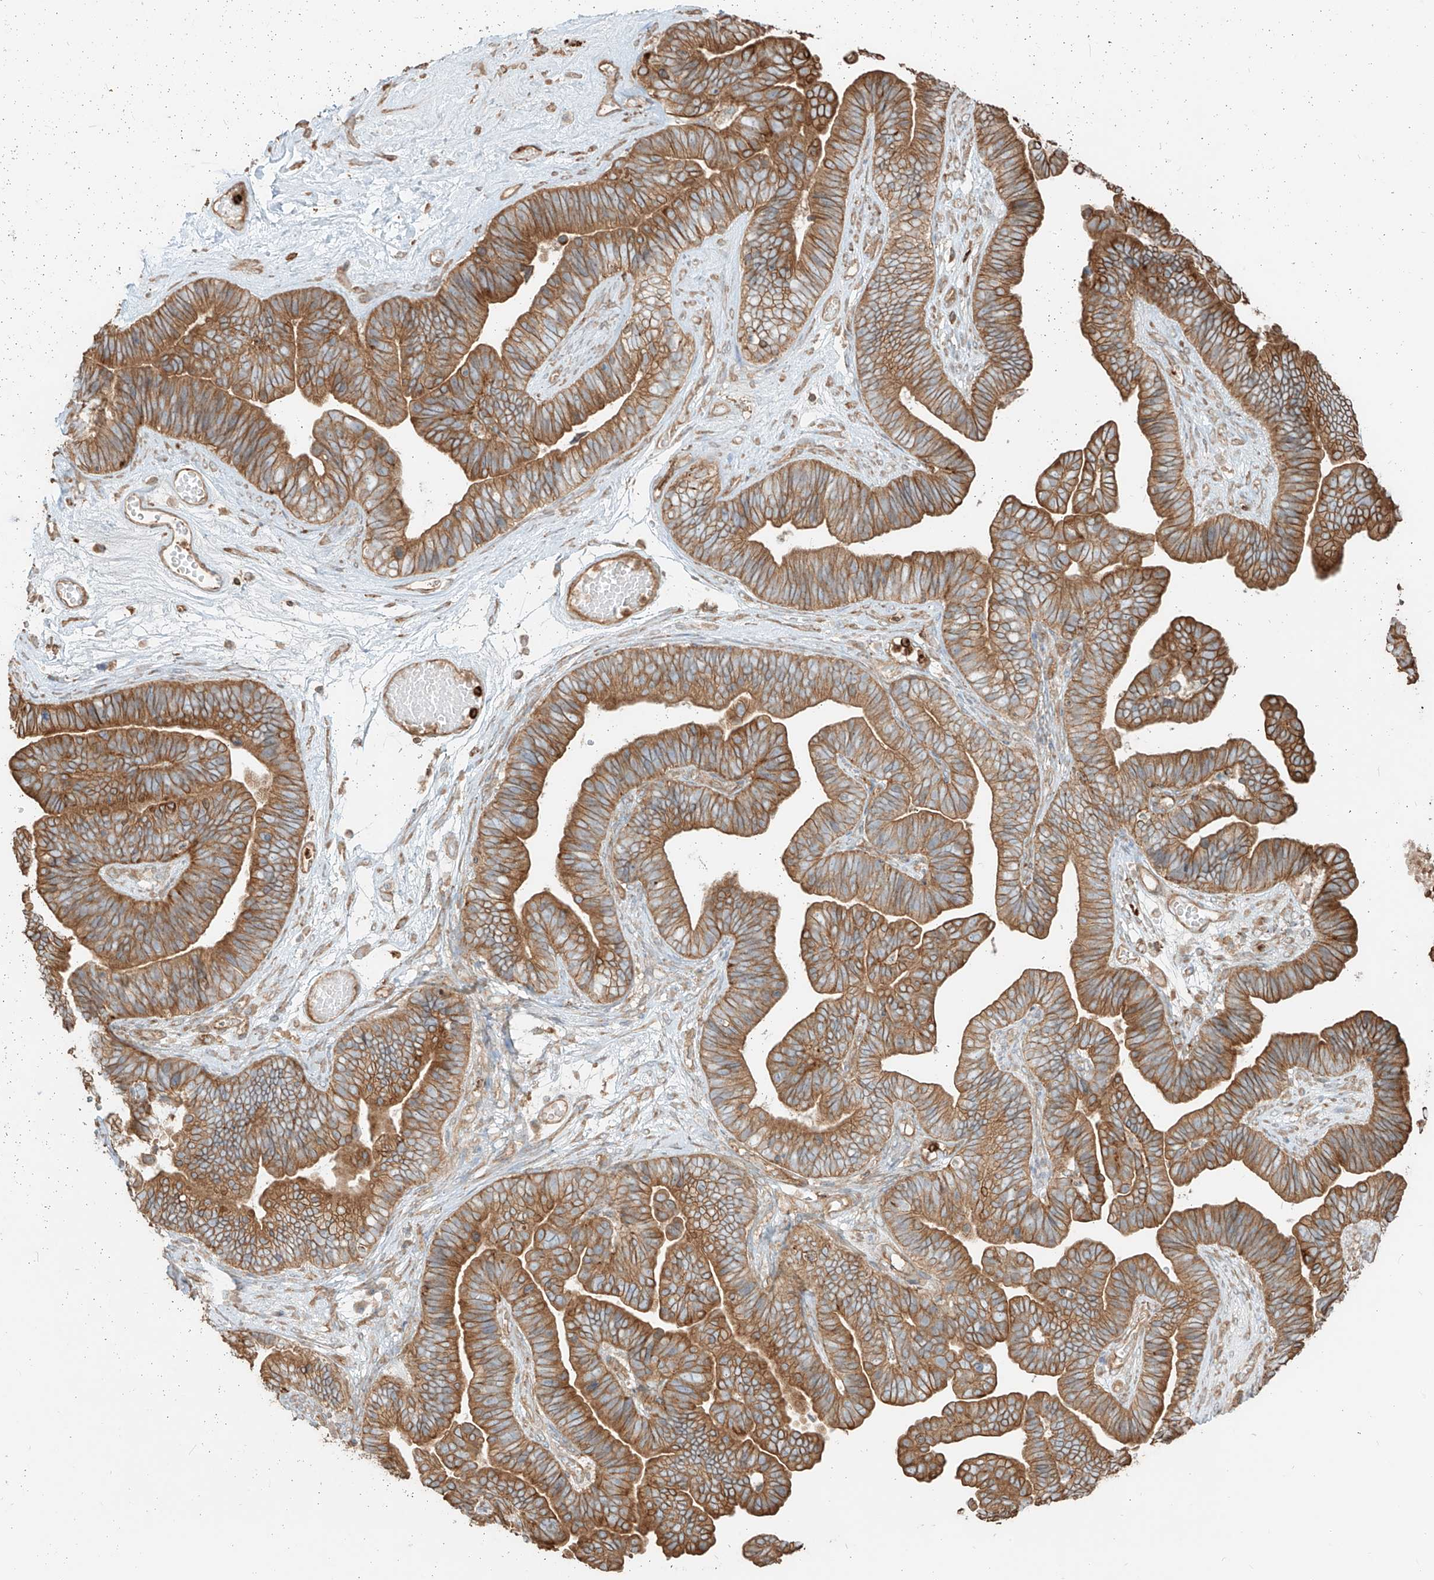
{"staining": {"intensity": "moderate", "quantity": ">75%", "location": "cytoplasmic/membranous"}, "tissue": "ovarian cancer", "cell_type": "Tumor cells", "image_type": "cancer", "snomed": [{"axis": "morphology", "description": "Cystadenocarcinoma, serous, NOS"}, {"axis": "topography", "description": "Ovary"}], "caption": "Serous cystadenocarcinoma (ovarian) stained with immunohistochemistry reveals moderate cytoplasmic/membranous positivity in approximately >75% of tumor cells.", "gene": "CCDC115", "patient": {"sex": "female", "age": 56}}